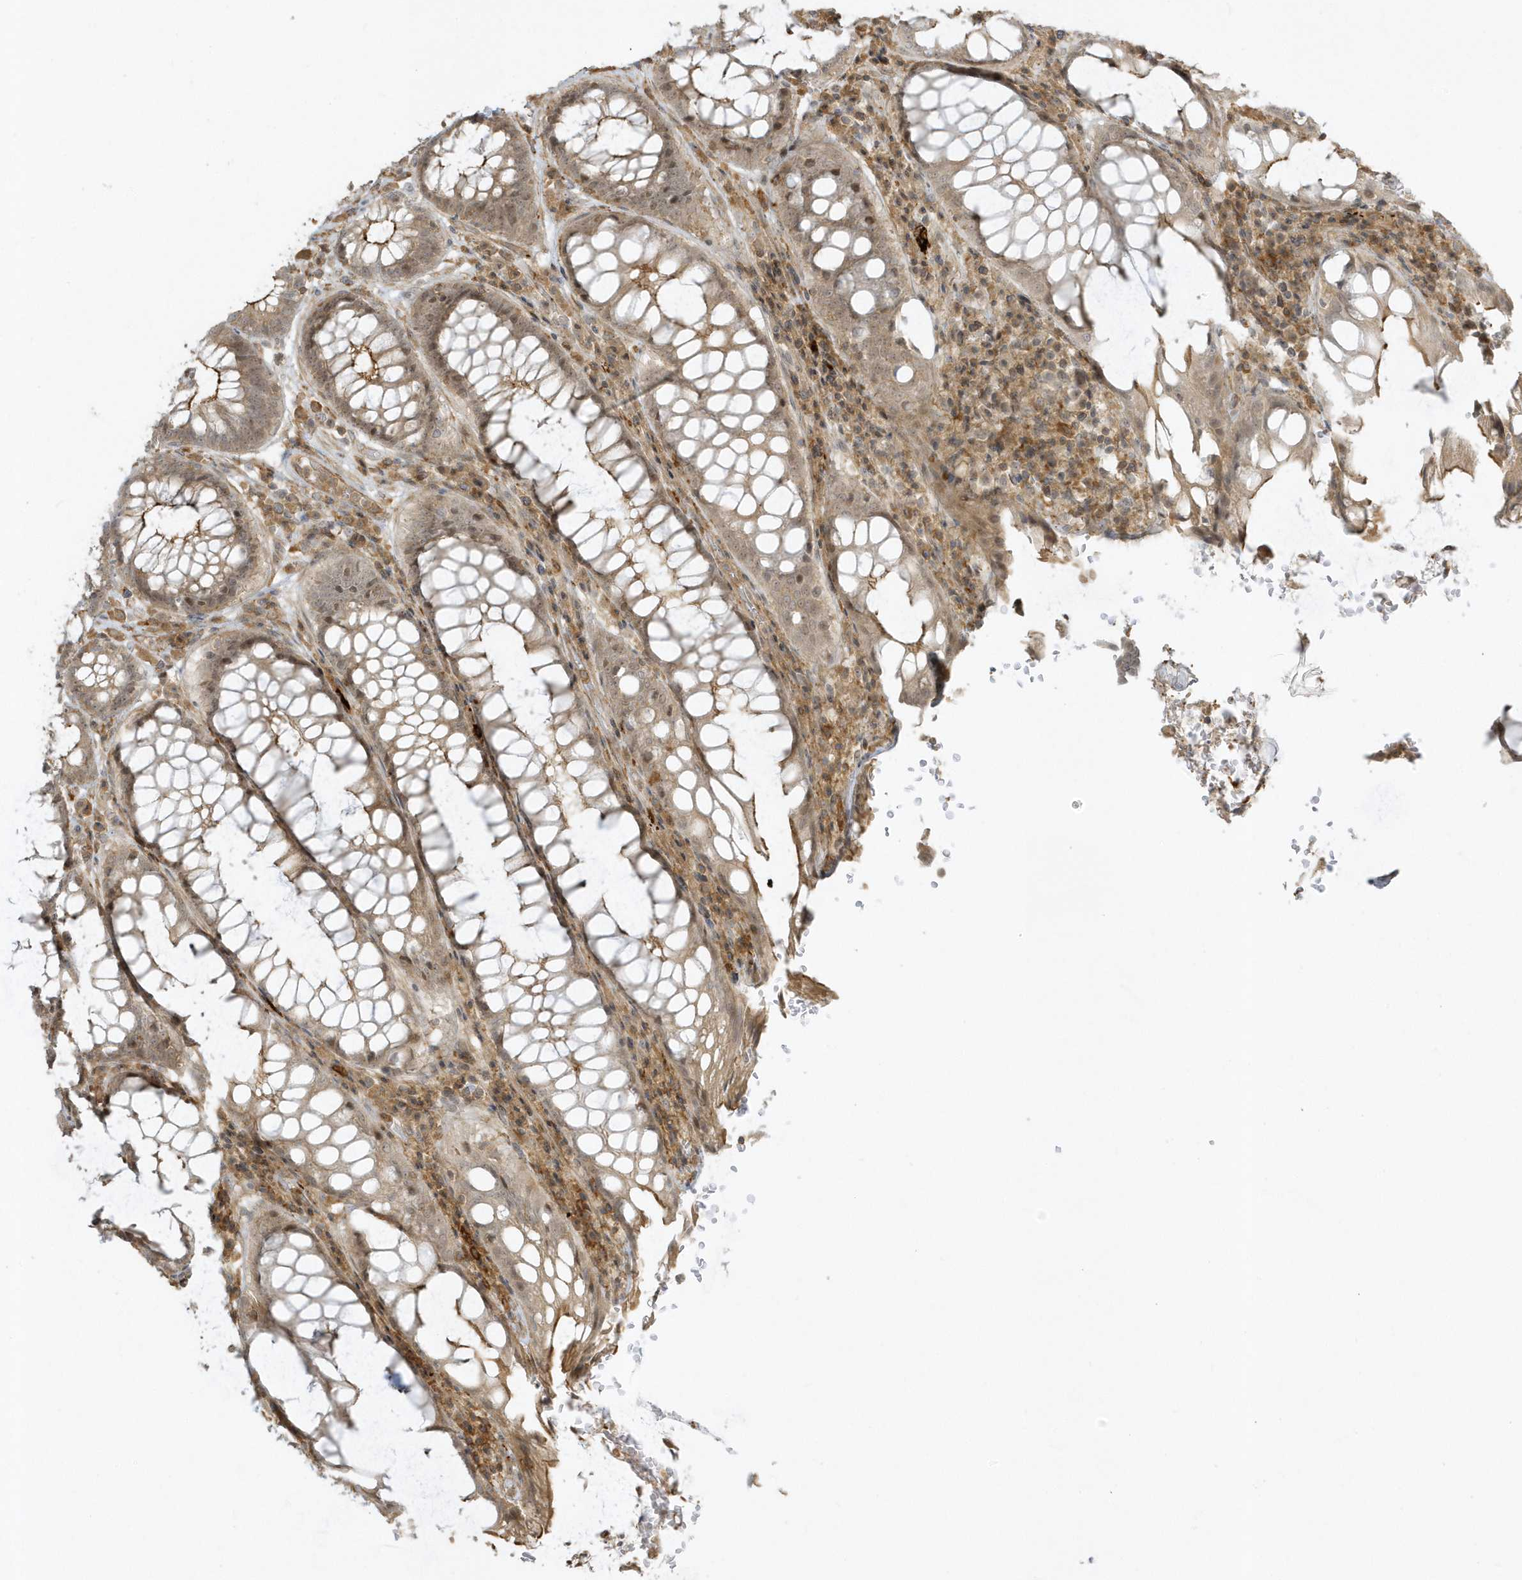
{"staining": {"intensity": "weak", "quantity": ">75%", "location": "cytoplasmic/membranous,nuclear"}, "tissue": "rectum", "cell_type": "Glandular cells", "image_type": "normal", "snomed": [{"axis": "morphology", "description": "Normal tissue, NOS"}, {"axis": "topography", "description": "Rectum"}], "caption": "Immunohistochemical staining of normal rectum reveals low levels of weak cytoplasmic/membranous,nuclear staining in approximately >75% of glandular cells. The staining was performed using DAB (3,3'-diaminobenzidine), with brown indicating positive protein expression. Nuclei are stained blue with hematoxylin.", "gene": "ZBTB8A", "patient": {"sex": "male", "age": 64}}